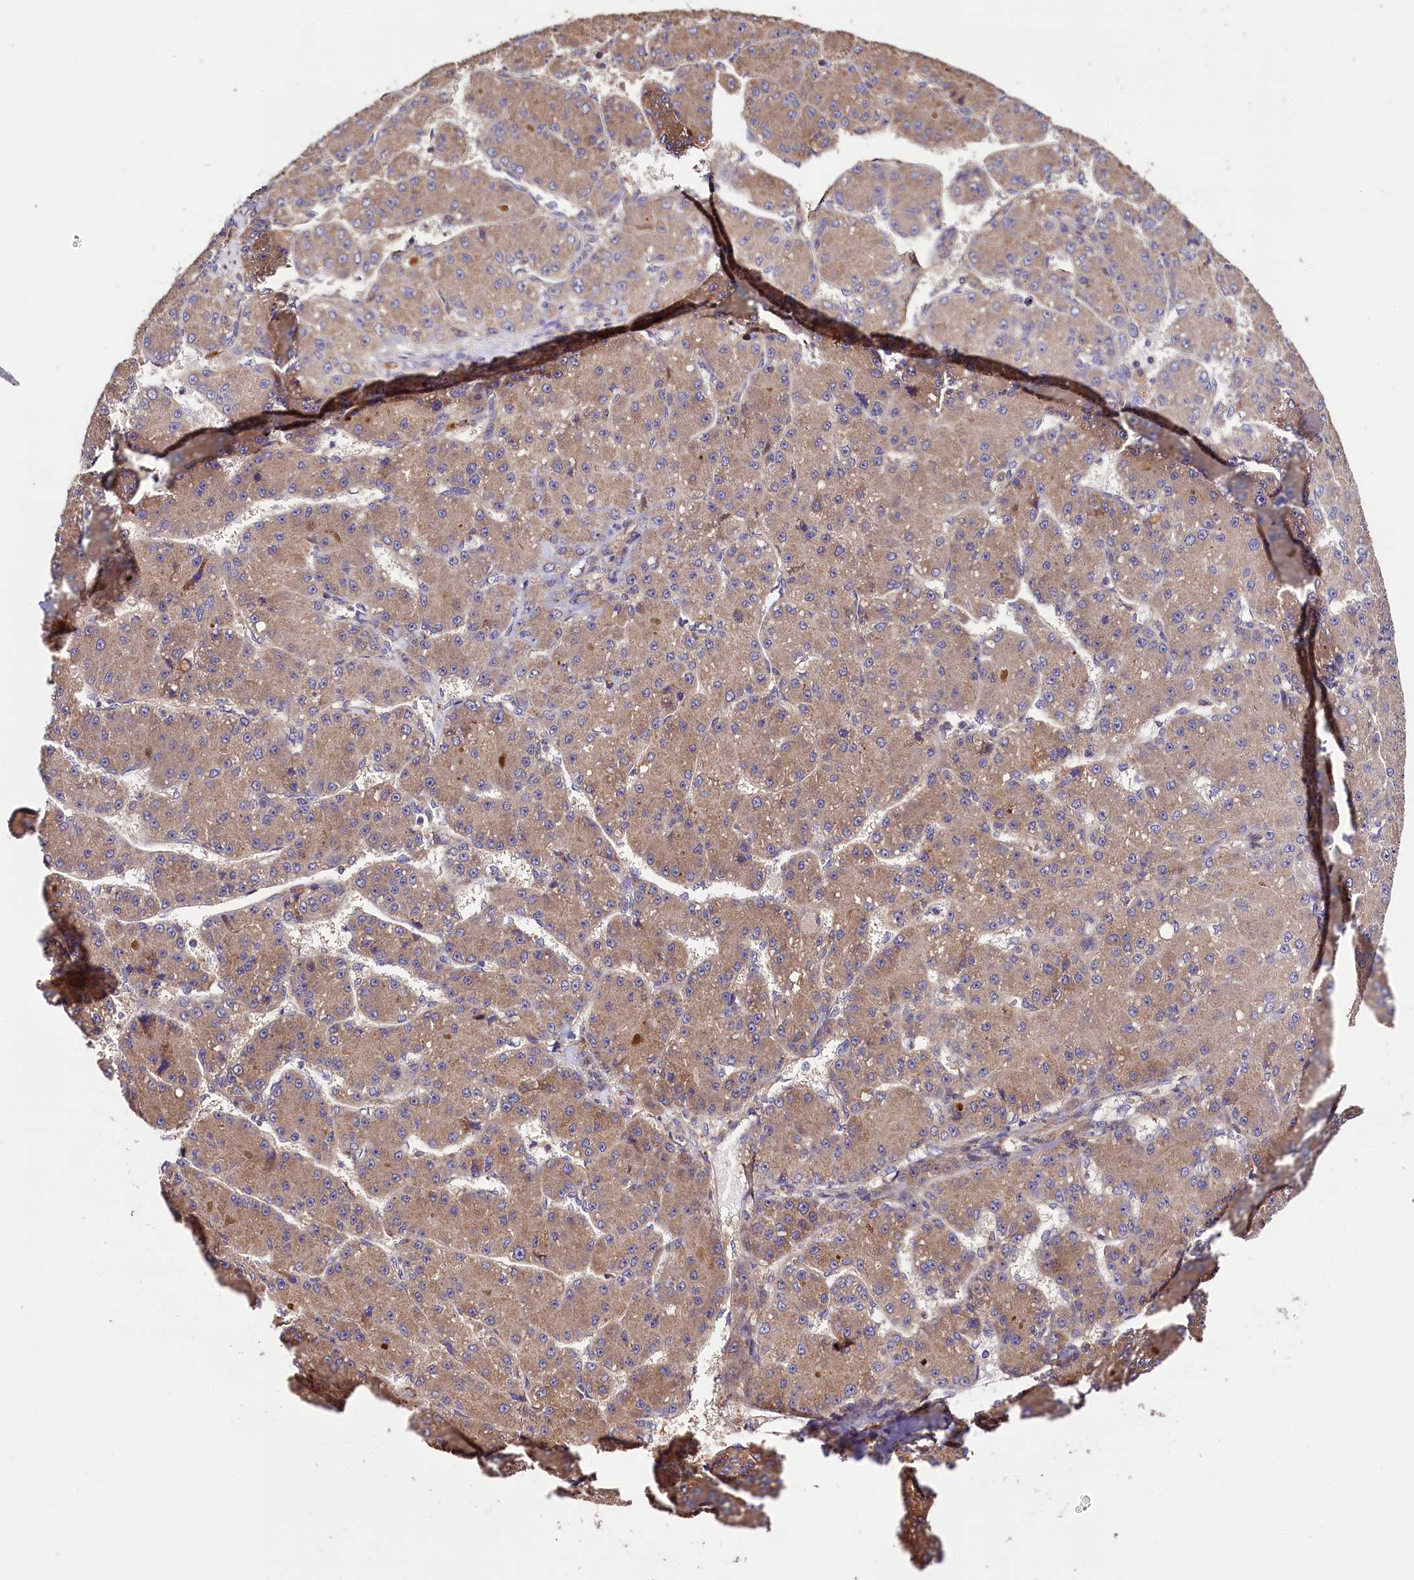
{"staining": {"intensity": "moderate", "quantity": ">75%", "location": "cytoplasmic/membranous"}, "tissue": "liver cancer", "cell_type": "Tumor cells", "image_type": "cancer", "snomed": [{"axis": "morphology", "description": "Carcinoma, Hepatocellular, NOS"}, {"axis": "topography", "description": "Liver"}], "caption": "A histopathology image of hepatocellular carcinoma (liver) stained for a protein shows moderate cytoplasmic/membranous brown staining in tumor cells.", "gene": "KLC2", "patient": {"sex": "male", "age": 67}}